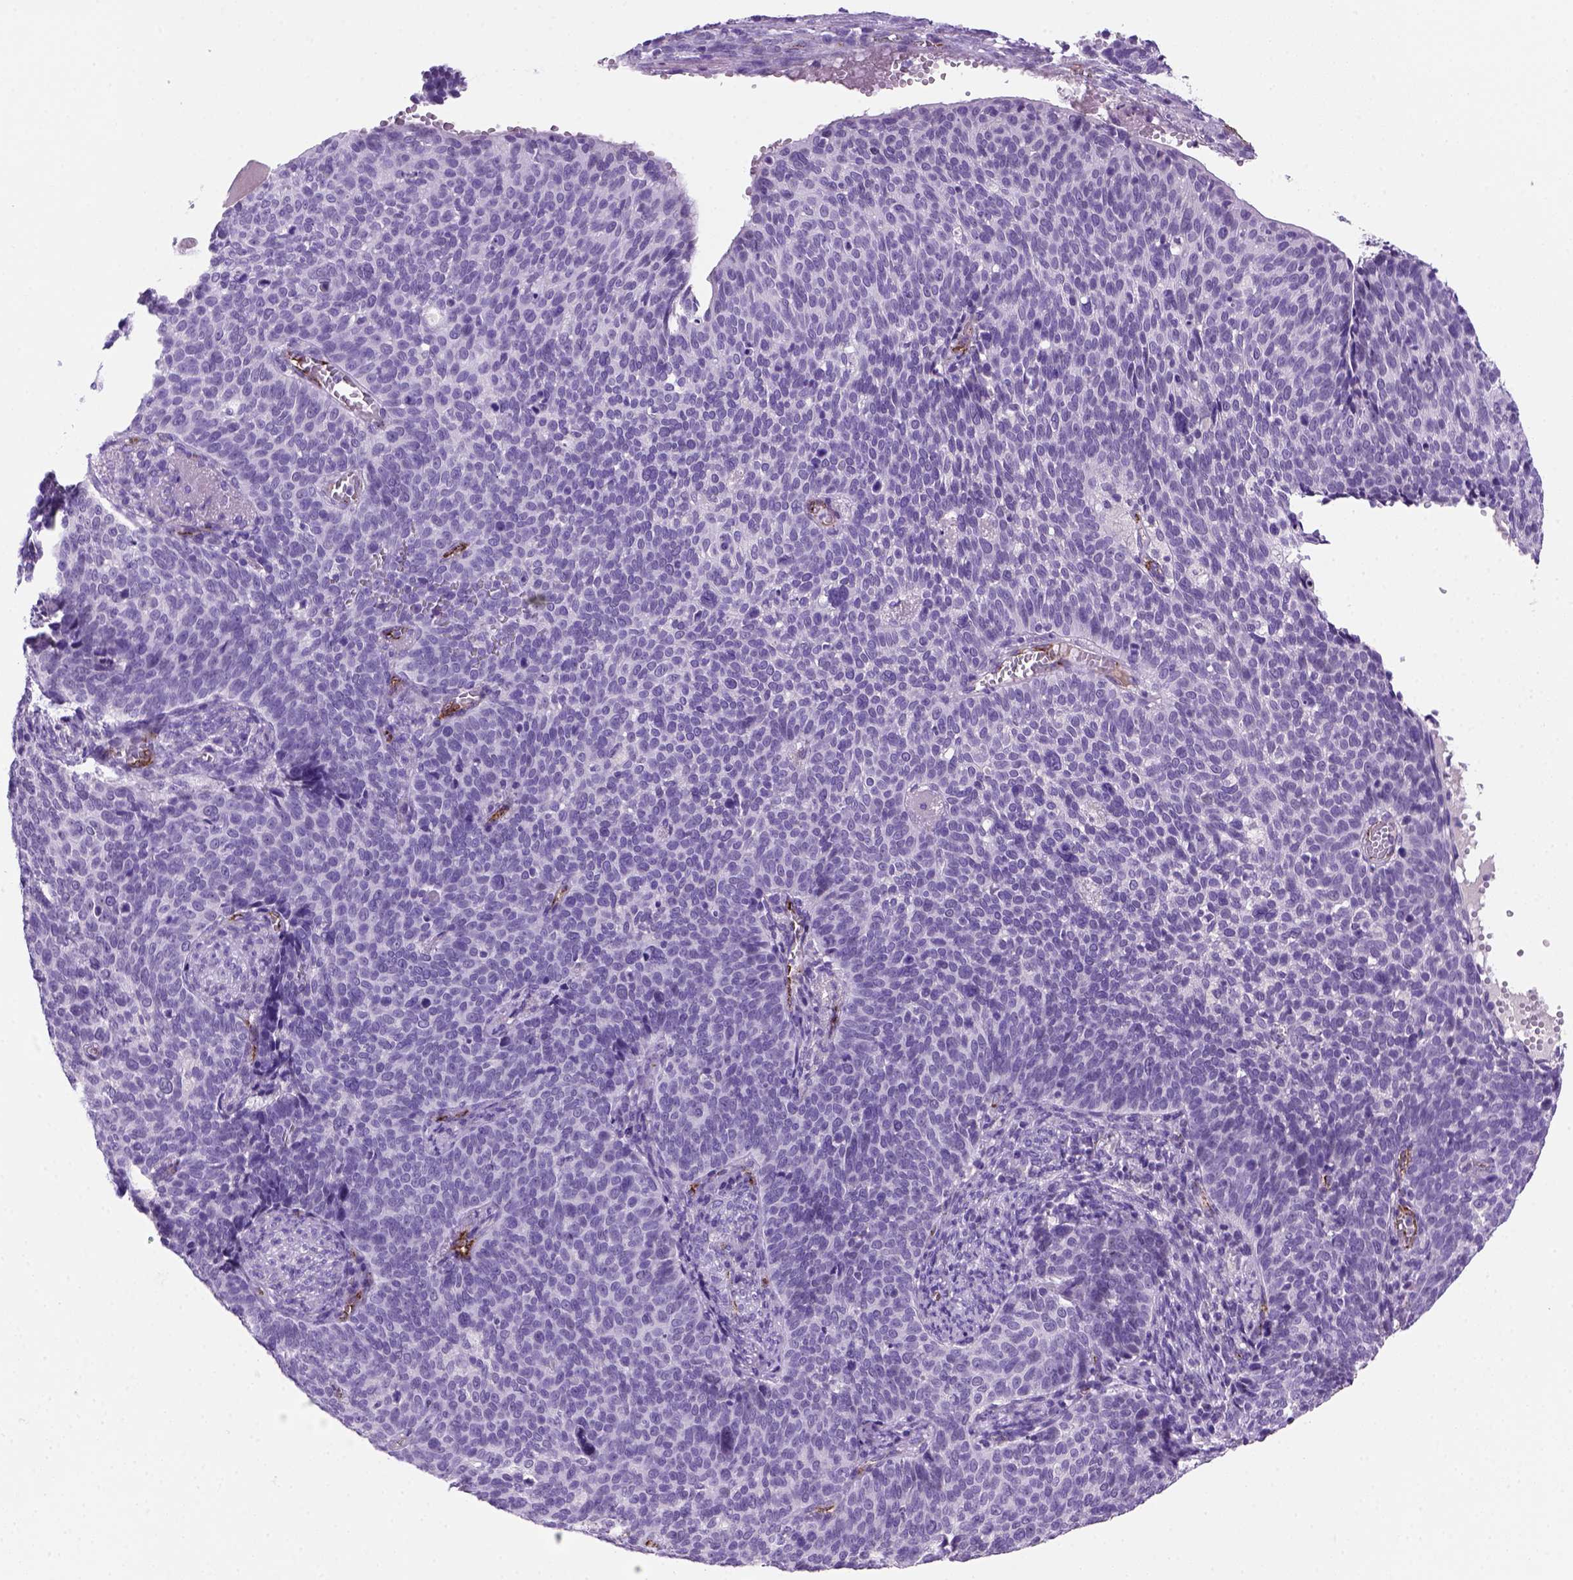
{"staining": {"intensity": "negative", "quantity": "none", "location": "none"}, "tissue": "cervical cancer", "cell_type": "Tumor cells", "image_type": "cancer", "snomed": [{"axis": "morphology", "description": "Normal tissue, NOS"}, {"axis": "morphology", "description": "Squamous cell carcinoma, NOS"}, {"axis": "topography", "description": "Cervix"}], "caption": "Tumor cells show no significant staining in cervical squamous cell carcinoma.", "gene": "VWF", "patient": {"sex": "female", "age": 39}}